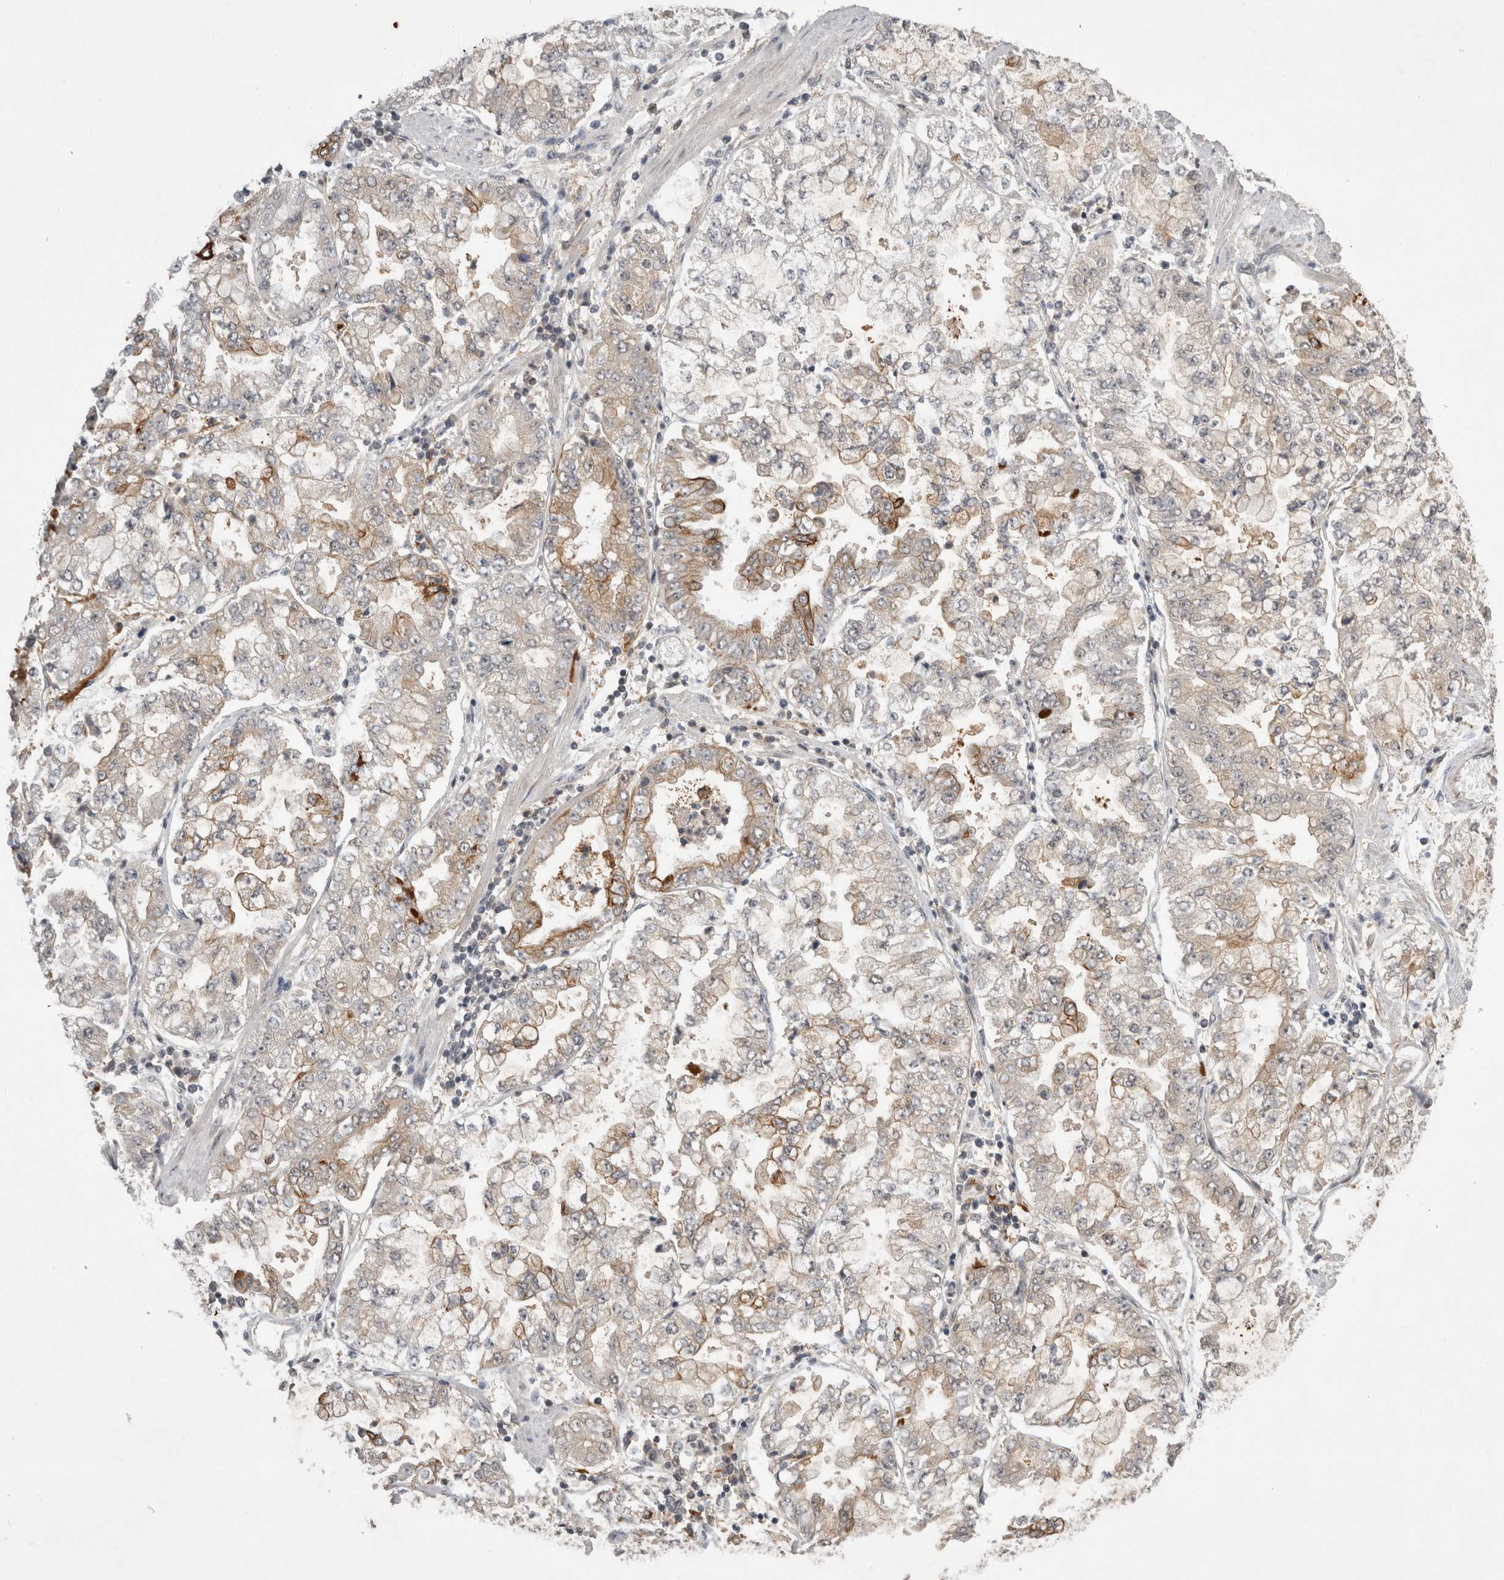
{"staining": {"intensity": "moderate", "quantity": "<25%", "location": "cytoplasmic/membranous"}, "tissue": "stomach cancer", "cell_type": "Tumor cells", "image_type": "cancer", "snomed": [{"axis": "morphology", "description": "Adenocarcinoma, NOS"}, {"axis": "topography", "description": "Stomach"}], "caption": "Stomach adenocarcinoma stained with DAB (3,3'-diaminobenzidine) IHC demonstrates low levels of moderate cytoplasmic/membranous expression in approximately <25% of tumor cells. Nuclei are stained in blue.", "gene": "ZNF341", "patient": {"sex": "male", "age": 76}}